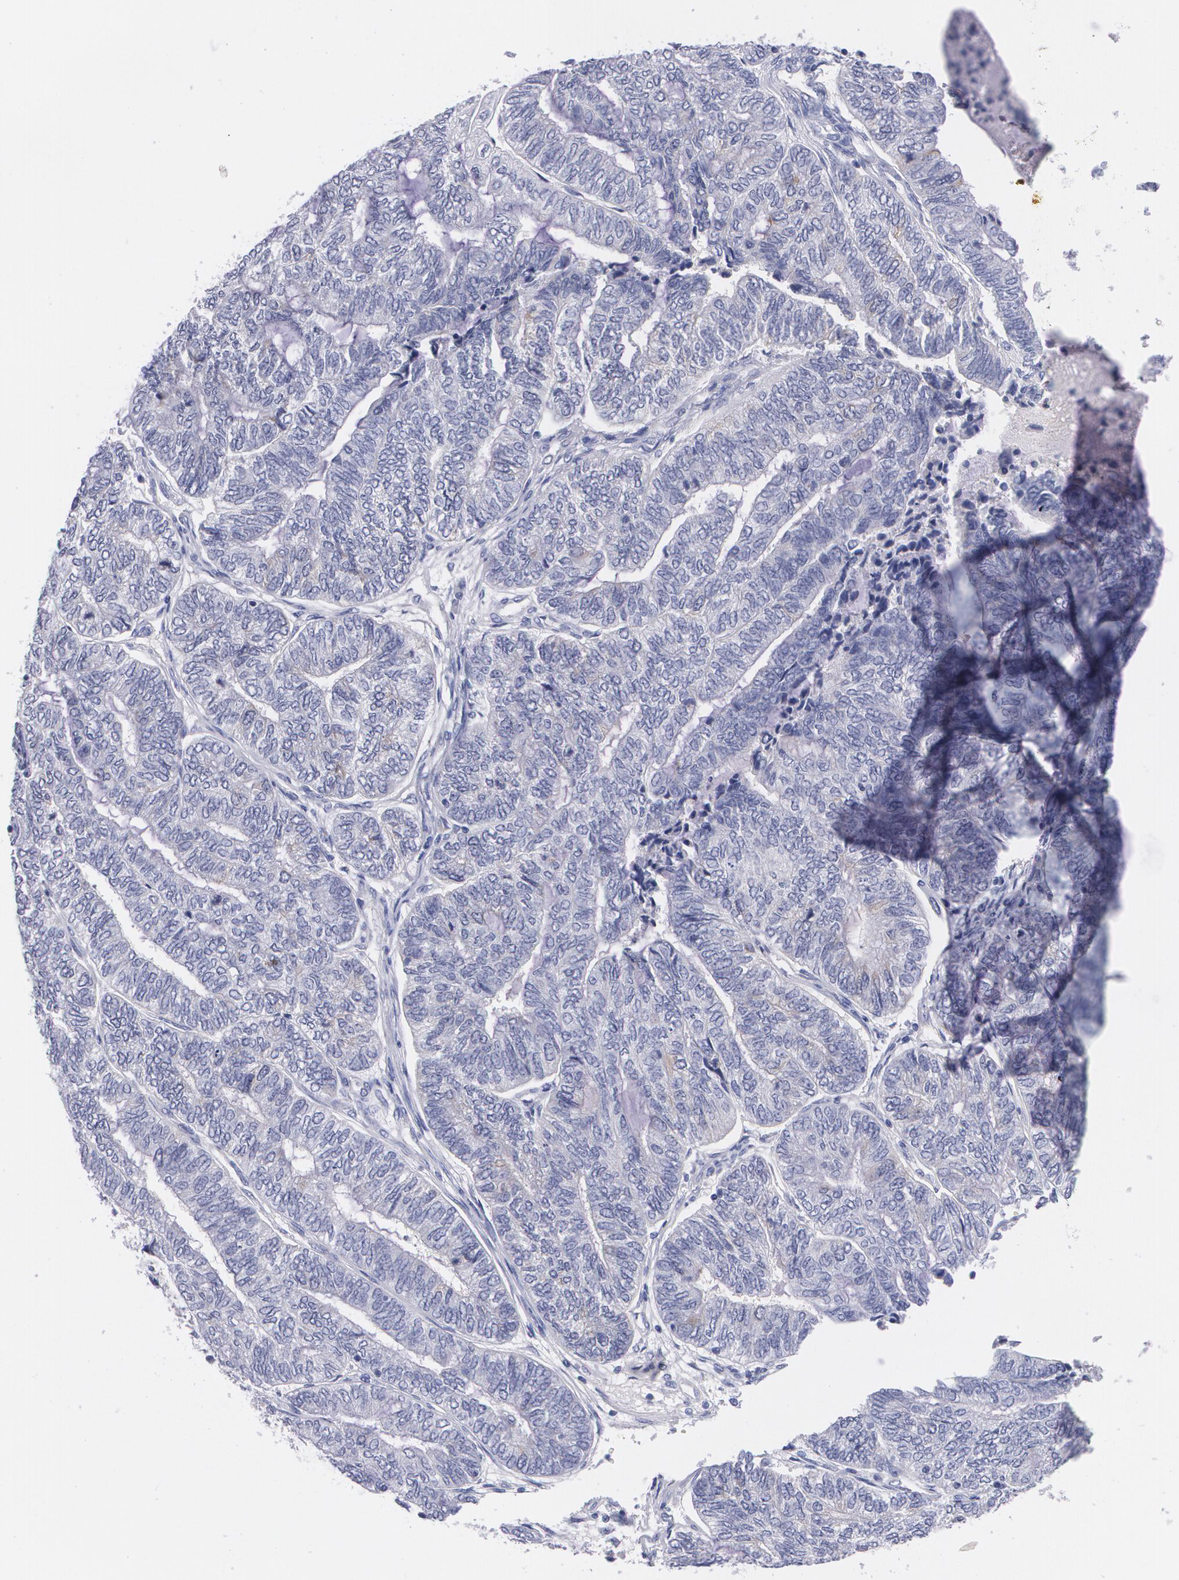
{"staining": {"intensity": "moderate", "quantity": "<25%", "location": "cytoplasmic/membranous"}, "tissue": "endometrial cancer", "cell_type": "Tumor cells", "image_type": "cancer", "snomed": [{"axis": "morphology", "description": "Adenocarcinoma, NOS"}, {"axis": "topography", "description": "Uterus"}, {"axis": "topography", "description": "Endometrium"}], "caption": "Immunohistochemistry (IHC) image of neoplastic tissue: endometrial adenocarcinoma stained using immunohistochemistry (IHC) reveals low levels of moderate protein expression localized specifically in the cytoplasmic/membranous of tumor cells, appearing as a cytoplasmic/membranous brown color.", "gene": "HMMR", "patient": {"sex": "female", "age": 70}}